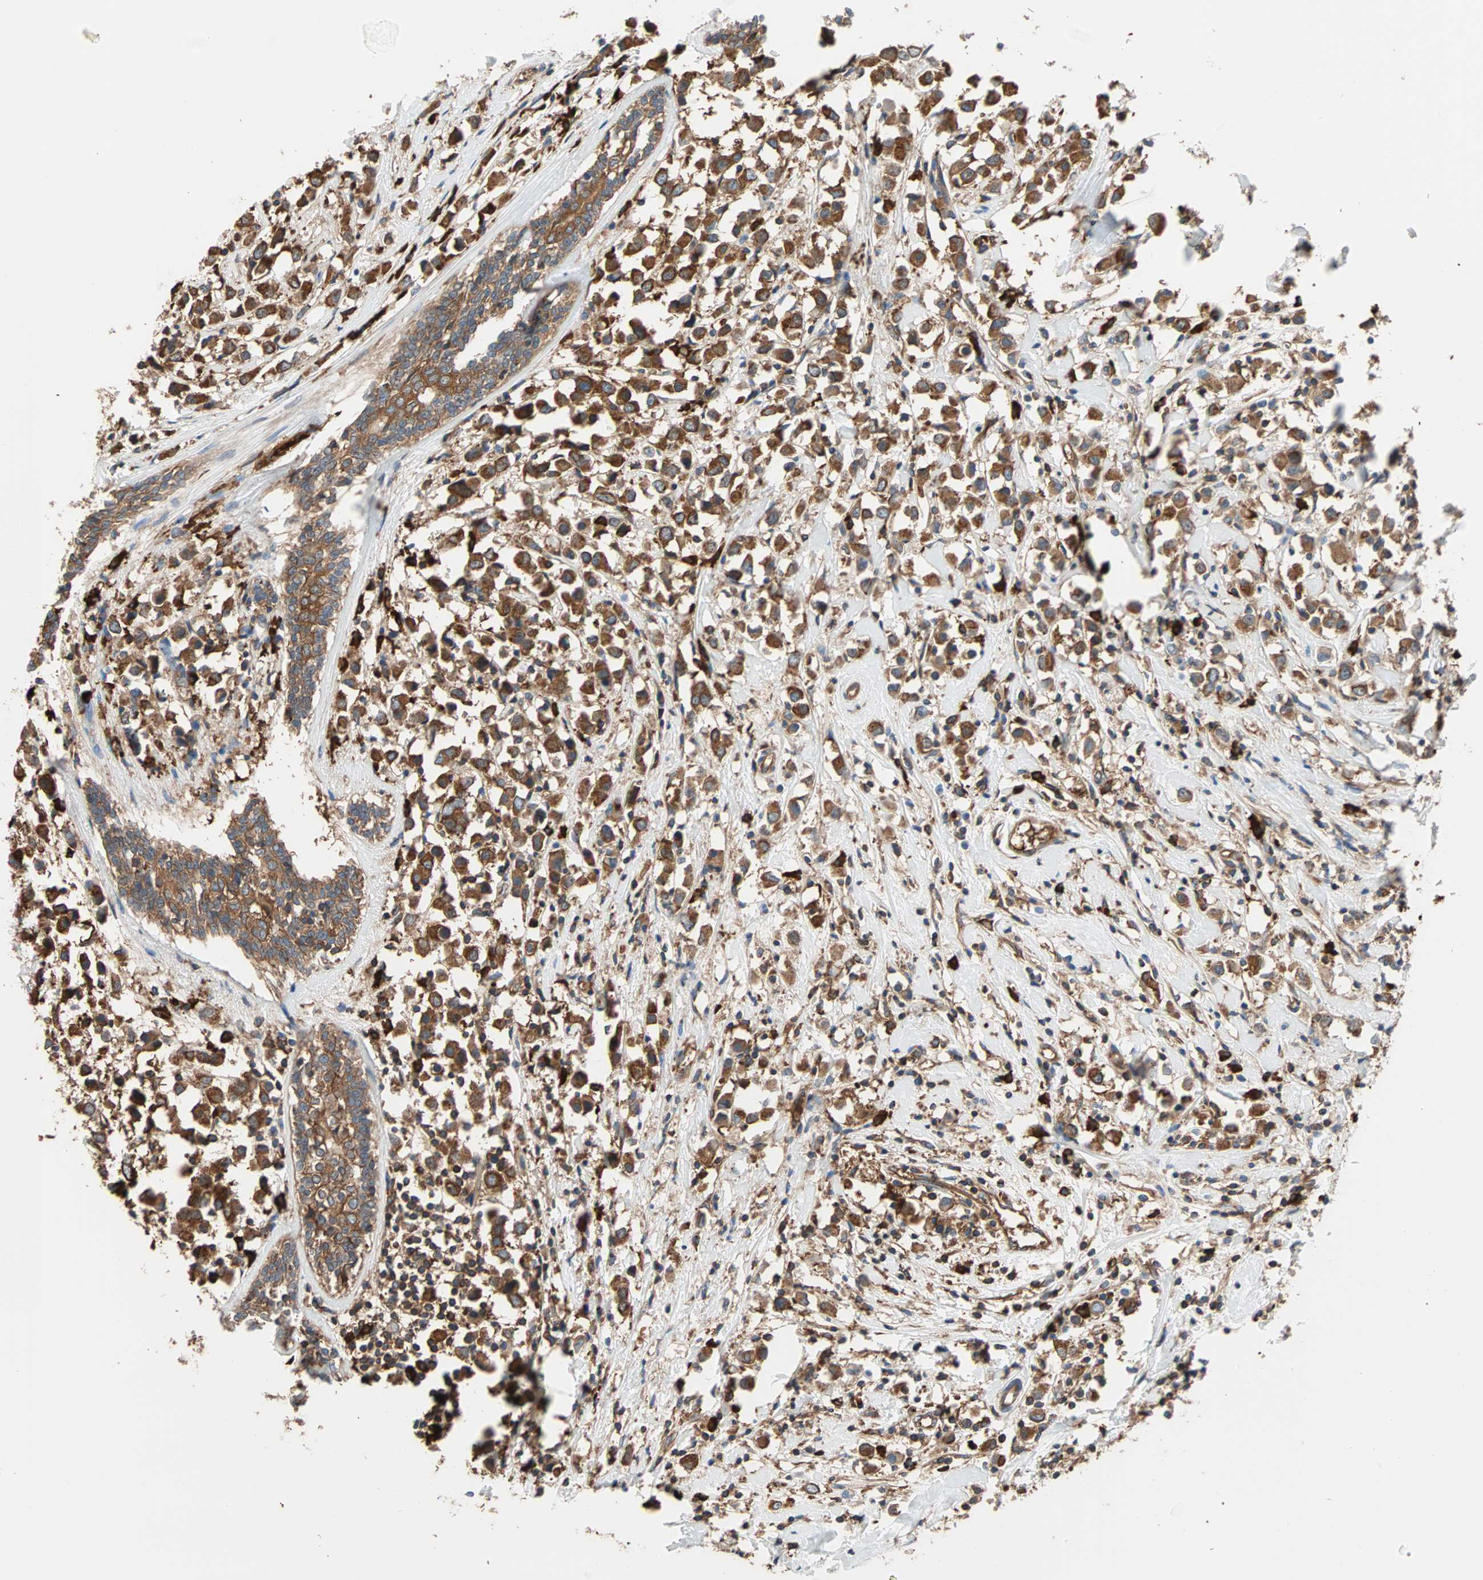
{"staining": {"intensity": "strong", "quantity": ">75%", "location": "cytoplasmic/membranous"}, "tissue": "breast cancer", "cell_type": "Tumor cells", "image_type": "cancer", "snomed": [{"axis": "morphology", "description": "Duct carcinoma"}, {"axis": "topography", "description": "Breast"}], "caption": "Protein positivity by immunohistochemistry (IHC) reveals strong cytoplasmic/membranous expression in approximately >75% of tumor cells in breast cancer.", "gene": "EEF2", "patient": {"sex": "female", "age": 61}}